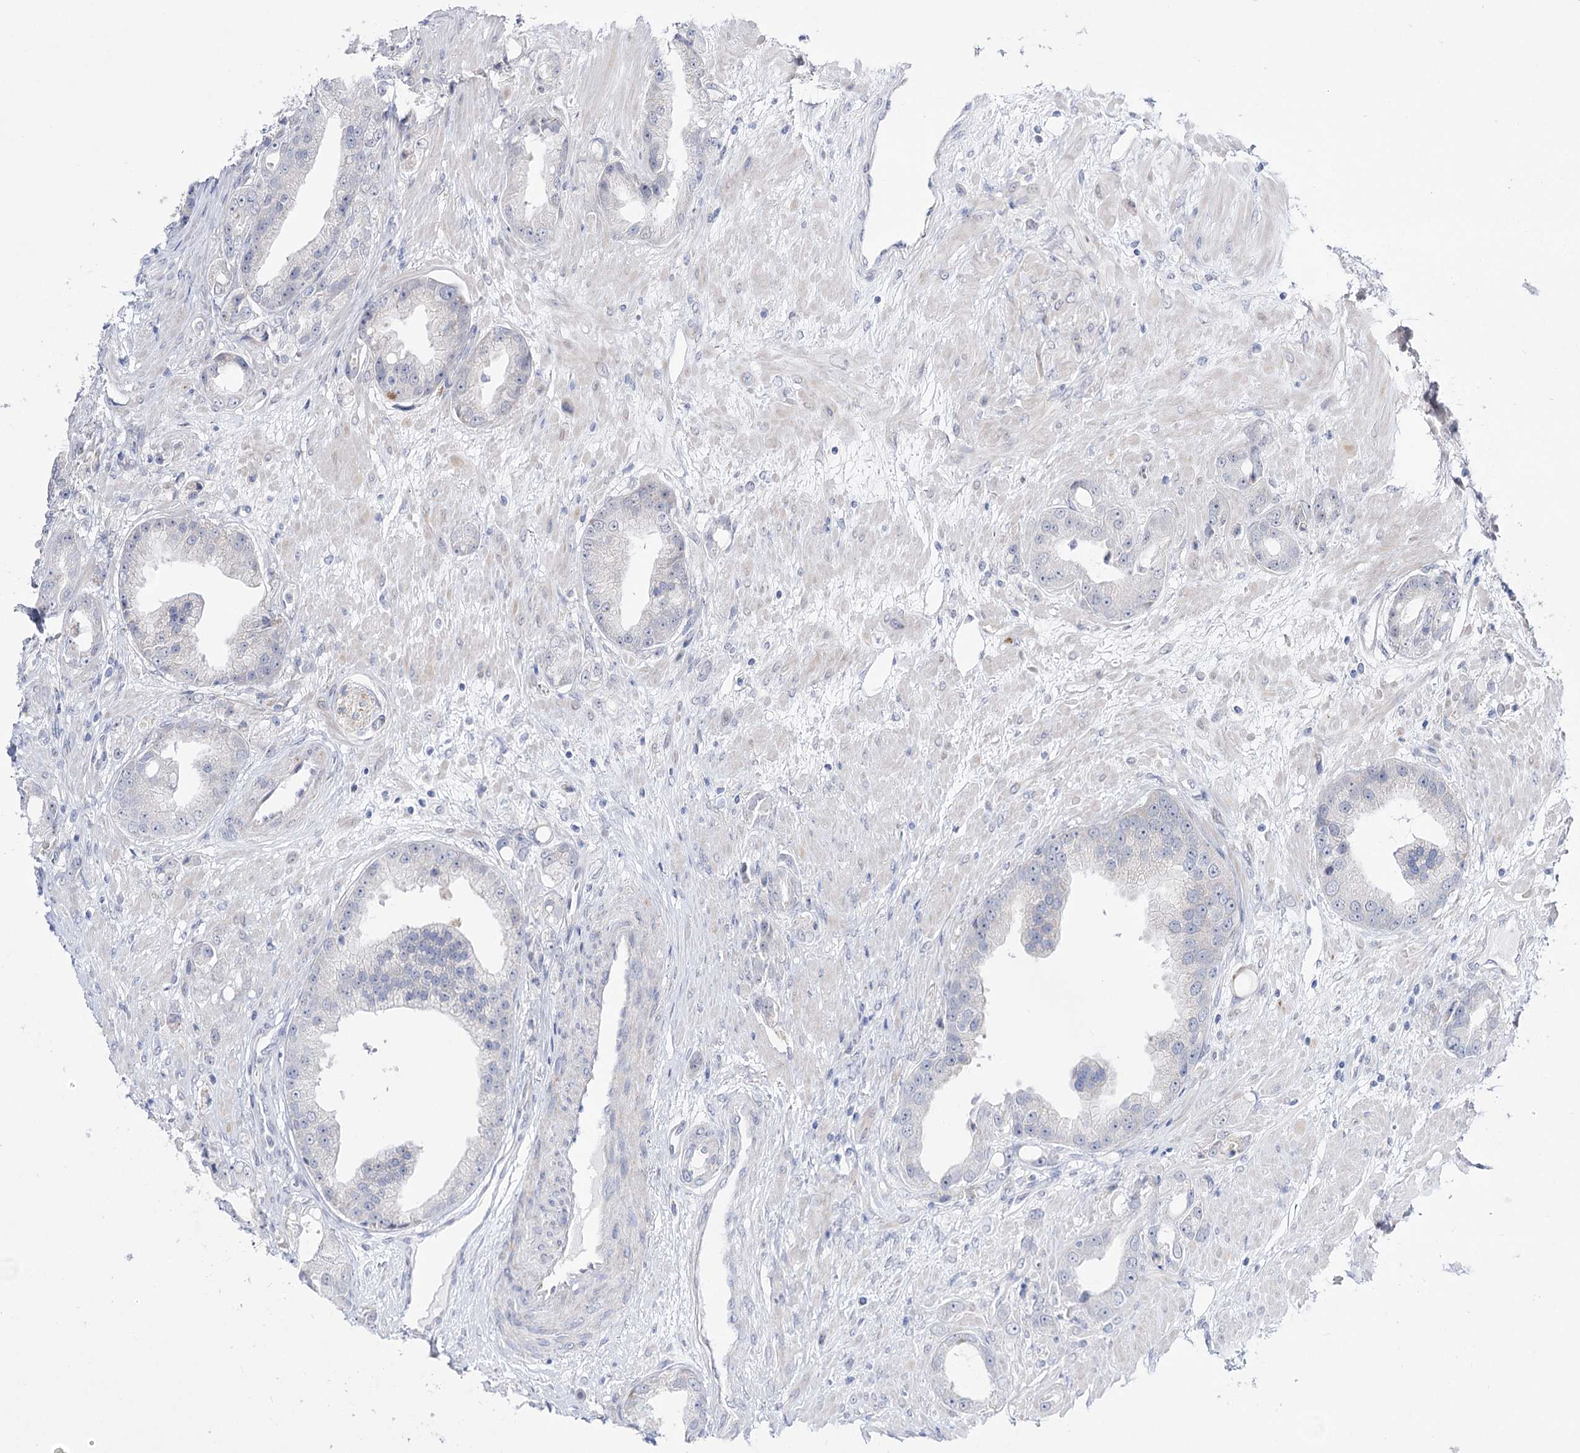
{"staining": {"intensity": "negative", "quantity": "none", "location": "none"}, "tissue": "prostate cancer", "cell_type": "Tumor cells", "image_type": "cancer", "snomed": [{"axis": "morphology", "description": "Adenocarcinoma, Low grade"}, {"axis": "topography", "description": "Prostate"}], "caption": "Immunohistochemical staining of prostate cancer demonstrates no significant staining in tumor cells. (Brightfield microscopy of DAB (3,3'-diaminobenzidine) IHC at high magnification).", "gene": "RBM15B", "patient": {"sex": "male", "age": 67}}